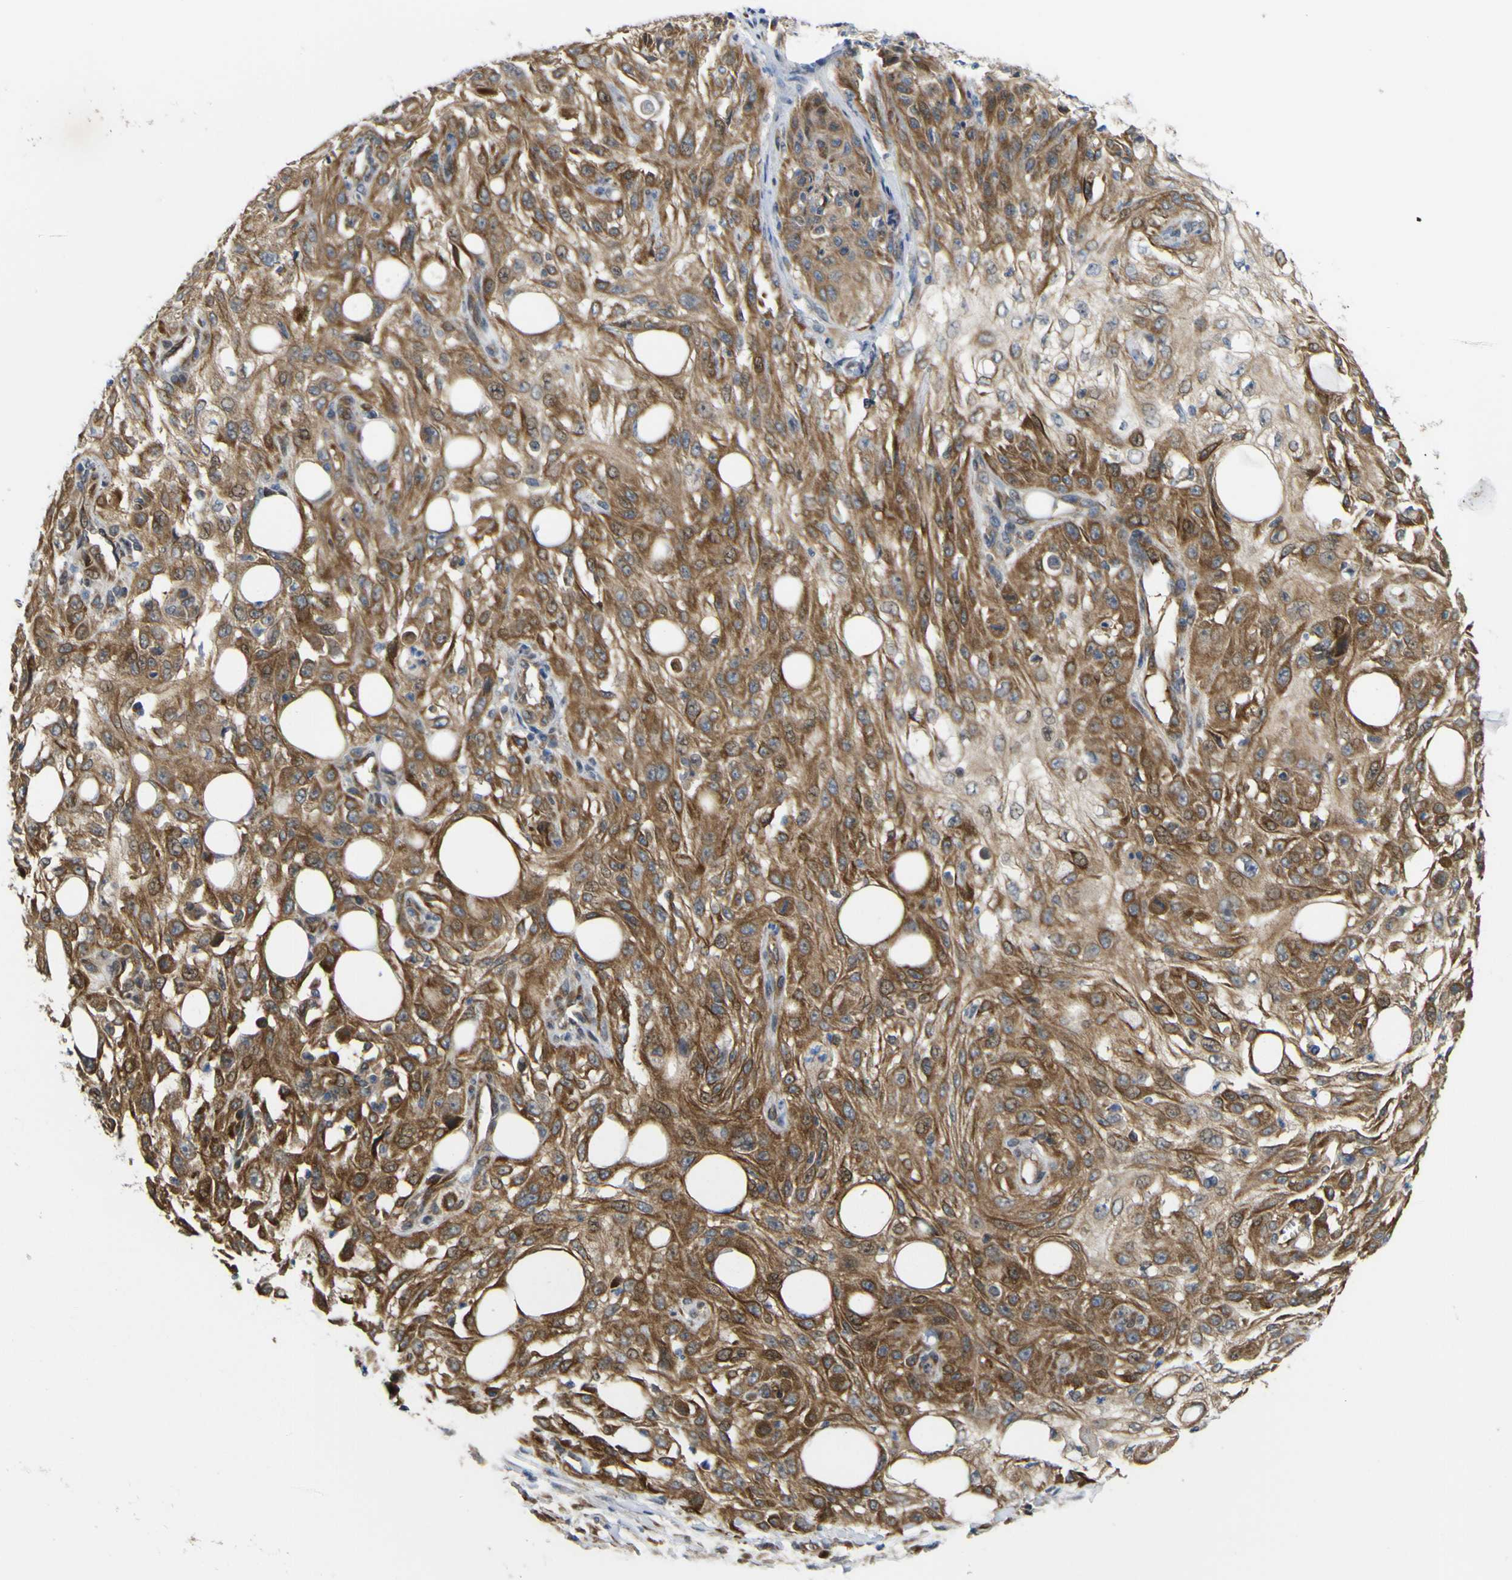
{"staining": {"intensity": "moderate", "quantity": ">75%", "location": "cytoplasmic/membranous"}, "tissue": "skin cancer", "cell_type": "Tumor cells", "image_type": "cancer", "snomed": [{"axis": "morphology", "description": "Squamous cell carcinoma, NOS"}, {"axis": "topography", "description": "Skin"}], "caption": "There is medium levels of moderate cytoplasmic/membranous expression in tumor cells of skin cancer, as demonstrated by immunohistochemical staining (brown color).", "gene": "JPH1", "patient": {"sex": "male", "age": 75}}